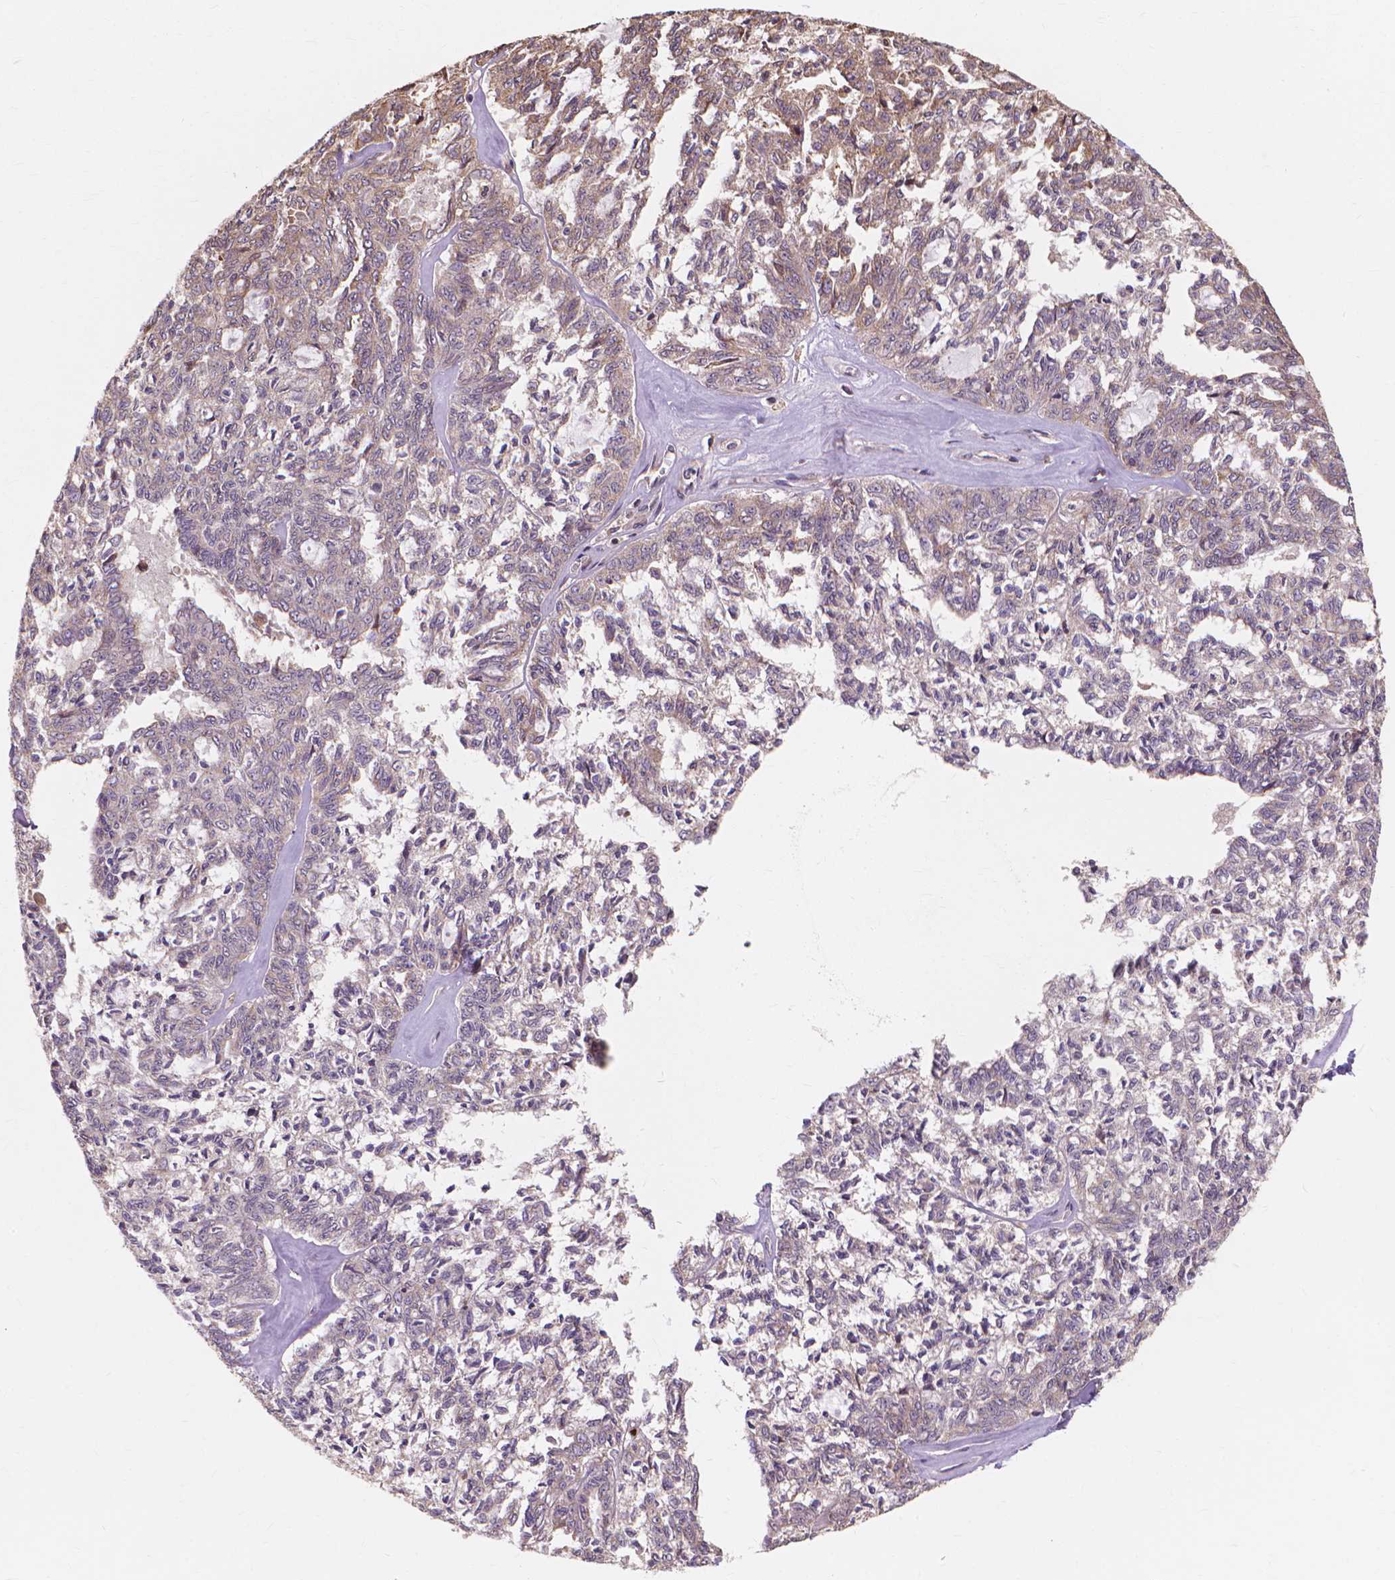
{"staining": {"intensity": "weak", "quantity": ">75%", "location": "cytoplasmic/membranous"}, "tissue": "ovarian cancer", "cell_type": "Tumor cells", "image_type": "cancer", "snomed": [{"axis": "morphology", "description": "Cystadenocarcinoma, serous, NOS"}, {"axis": "topography", "description": "Ovary"}], "caption": "Tumor cells exhibit low levels of weak cytoplasmic/membranous staining in about >75% of cells in ovarian serous cystadenocarcinoma.", "gene": "TAB2", "patient": {"sex": "female", "age": 71}}